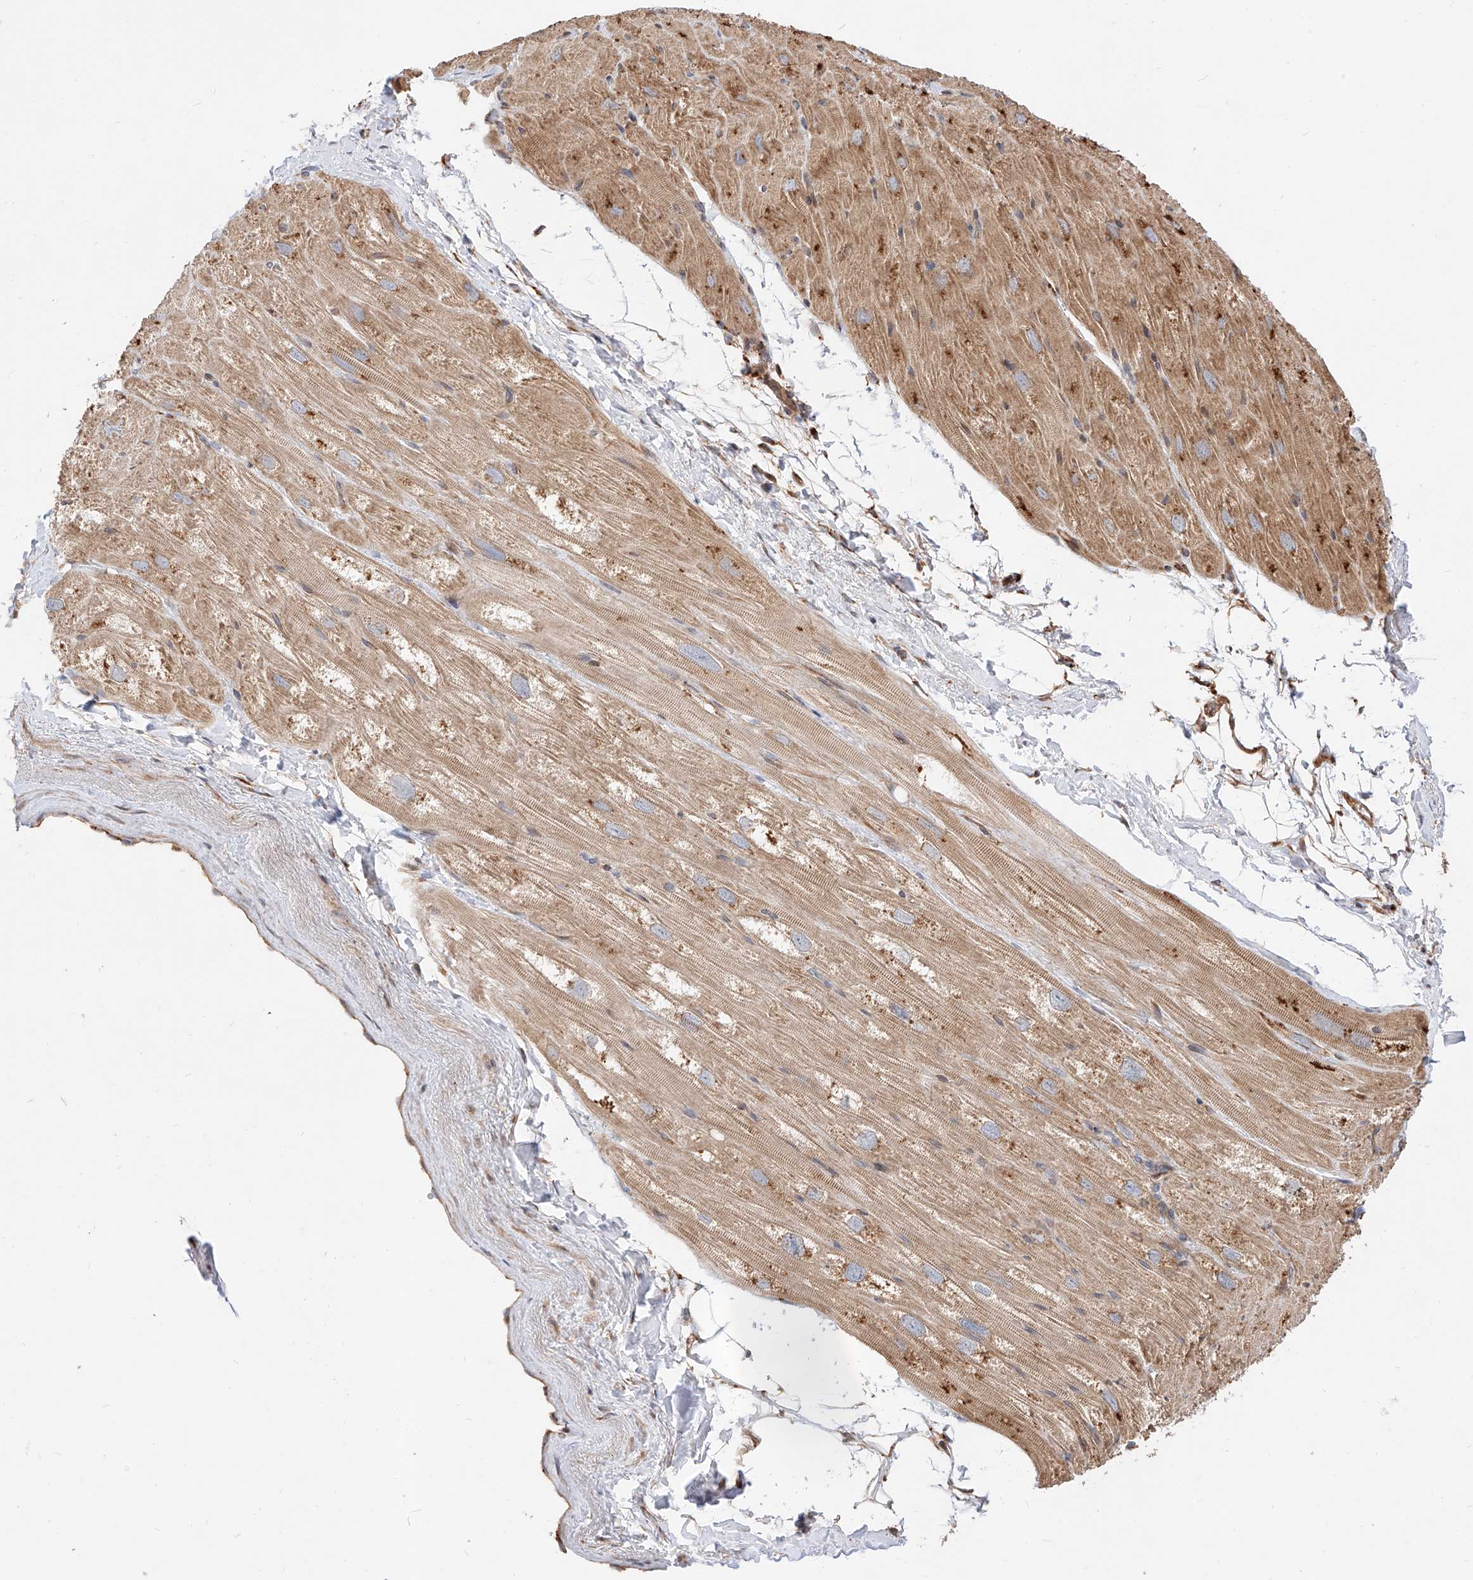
{"staining": {"intensity": "strong", "quantity": "25%-75%", "location": "cytoplasmic/membranous"}, "tissue": "heart muscle", "cell_type": "Cardiomyocytes", "image_type": "normal", "snomed": [{"axis": "morphology", "description": "Normal tissue, NOS"}, {"axis": "topography", "description": "Heart"}], "caption": "Cardiomyocytes exhibit high levels of strong cytoplasmic/membranous staining in approximately 25%-75% of cells in benign human heart muscle.", "gene": "DIRAS3", "patient": {"sex": "male", "age": 50}}